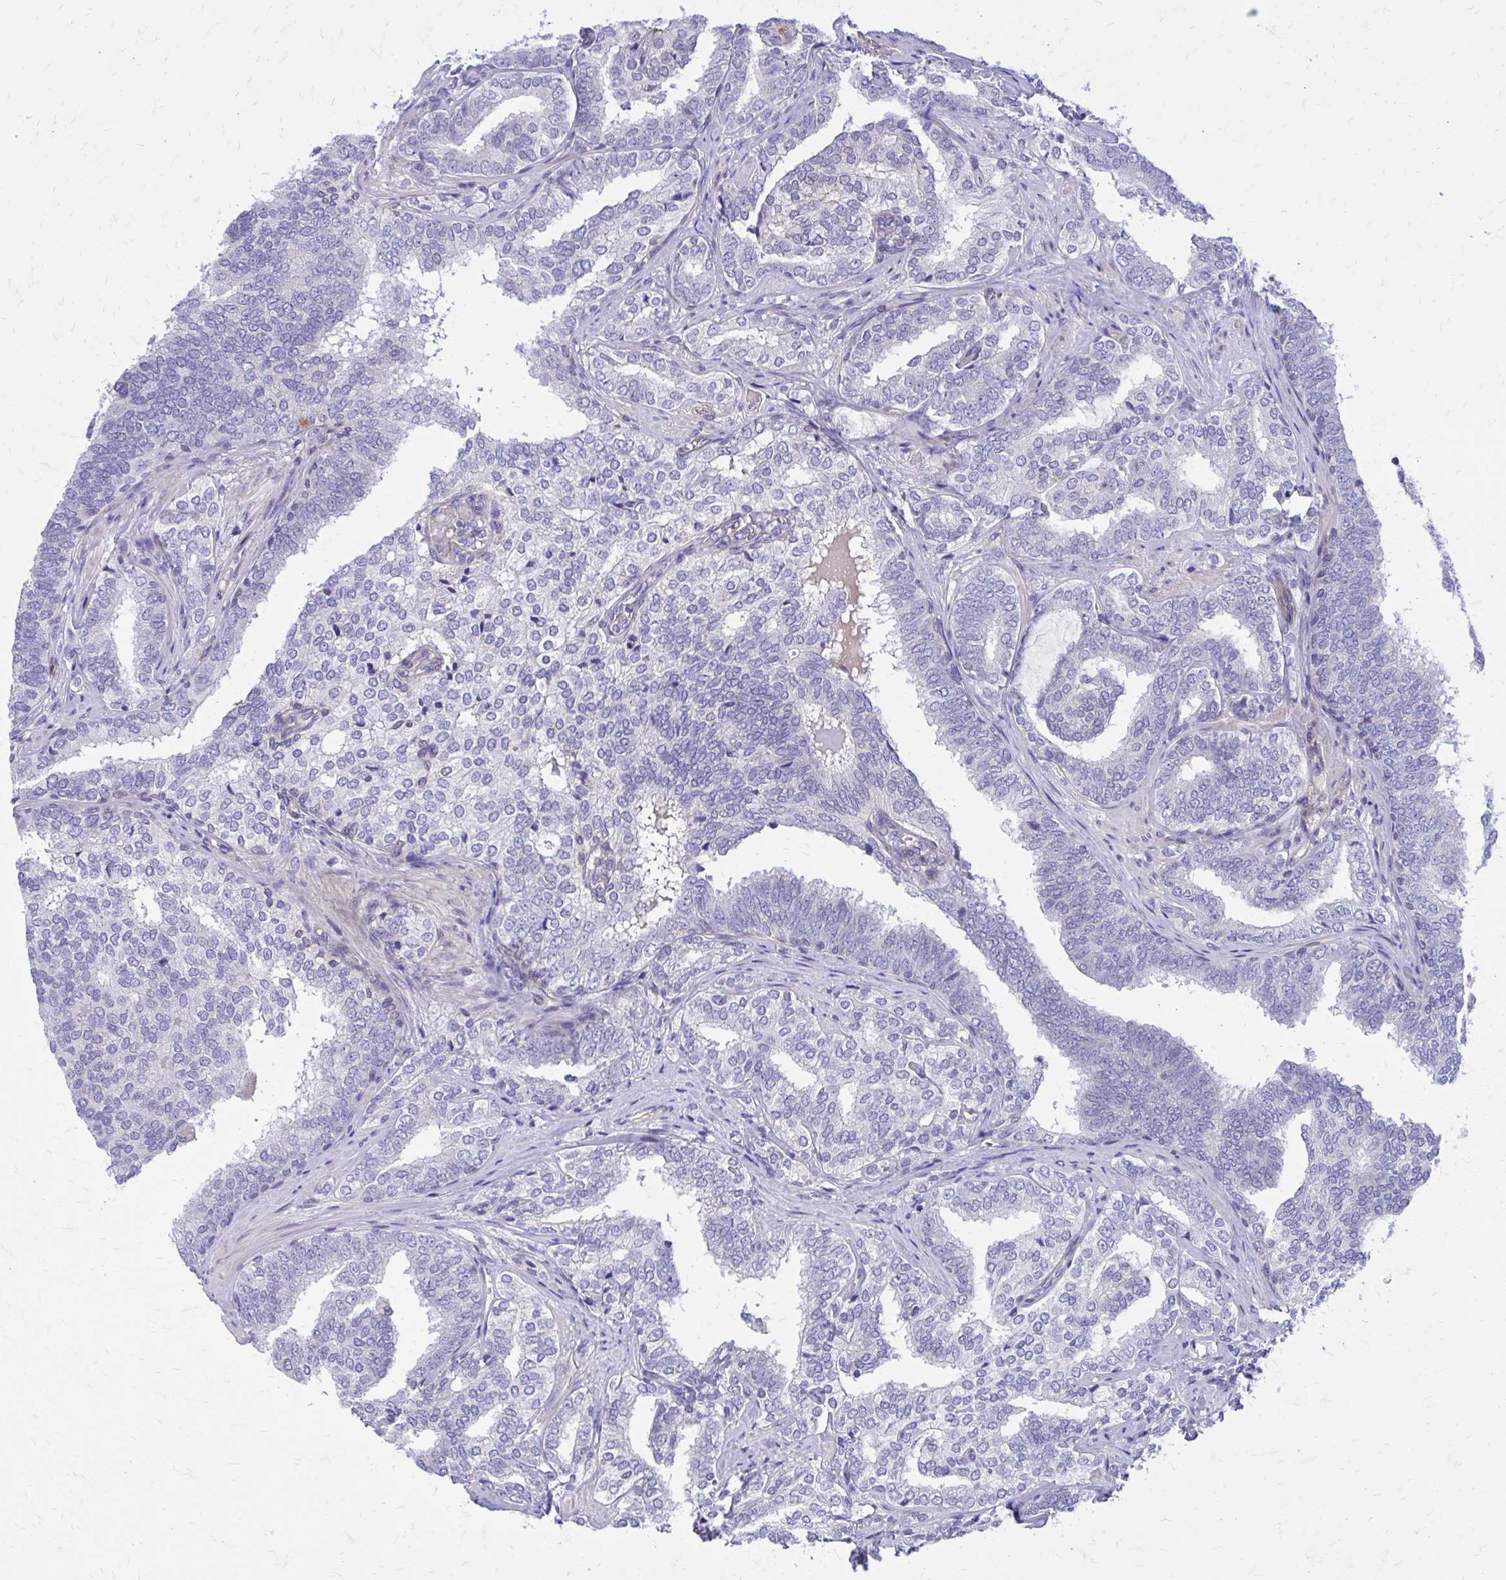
{"staining": {"intensity": "negative", "quantity": "none", "location": "none"}, "tissue": "prostate cancer", "cell_type": "Tumor cells", "image_type": "cancer", "snomed": [{"axis": "morphology", "description": "Adenocarcinoma, High grade"}, {"axis": "topography", "description": "Prostate"}], "caption": "An IHC histopathology image of prostate cancer is shown. There is no staining in tumor cells of prostate cancer. Nuclei are stained in blue.", "gene": "ADAMTSL1", "patient": {"sex": "male", "age": 72}}